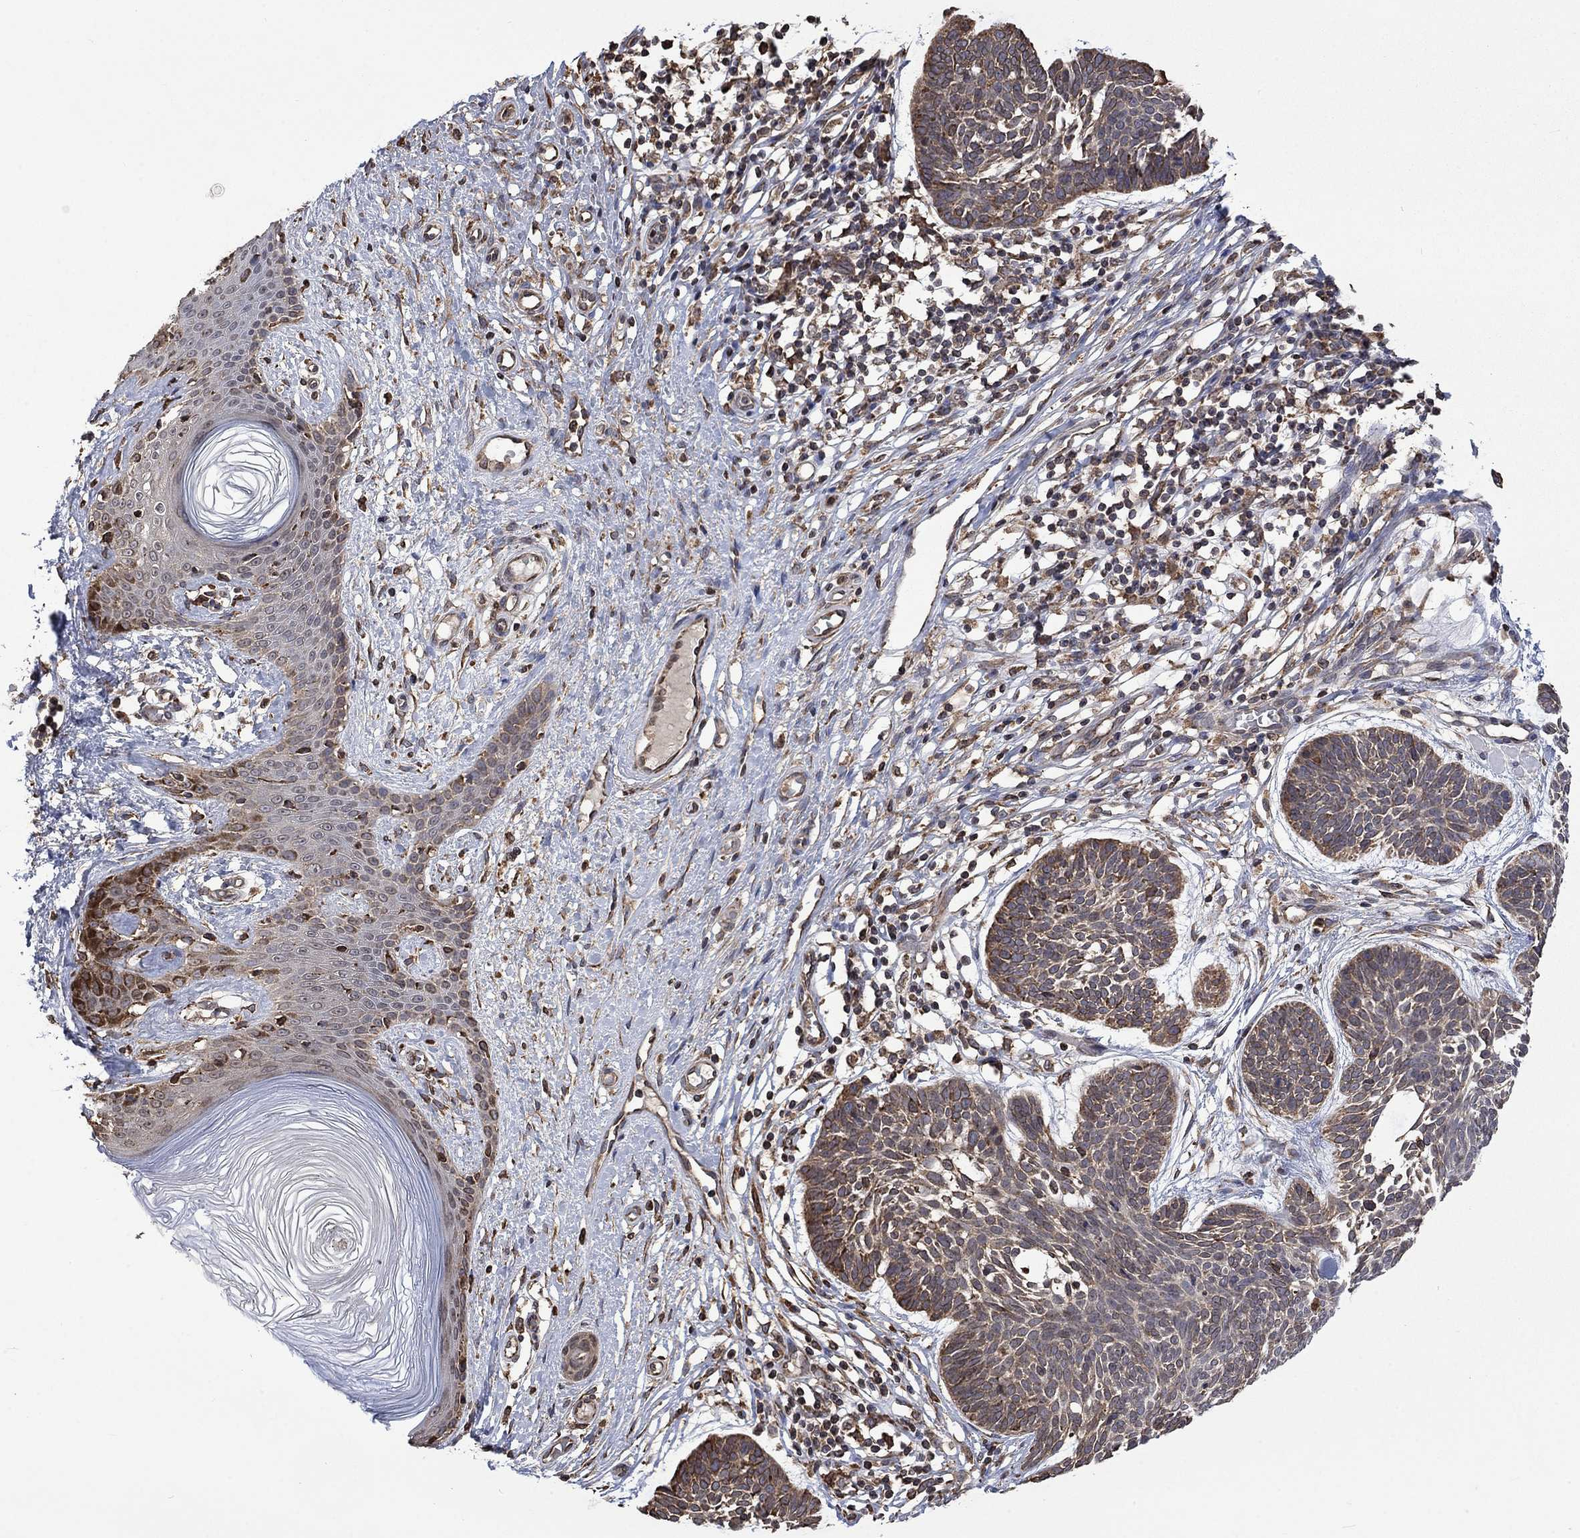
{"staining": {"intensity": "weak", "quantity": "25%-75%", "location": "cytoplasmic/membranous"}, "tissue": "skin cancer", "cell_type": "Tumor cells", "image_type": "cancer", "snomed": [{"axis": "morphology", "description": "Basal cell carcinoma"}, {"axis": "topography", "description": "Skin"}], "caption": "Protein expression analysis of skin cancer (basal cell carcinoma) demonstrates weak cytoplasmic/membranous staining in about 25%-75% of tumor cells.", "gene": "ESRRA", "patient": {"sex": "male", "age": 85}}